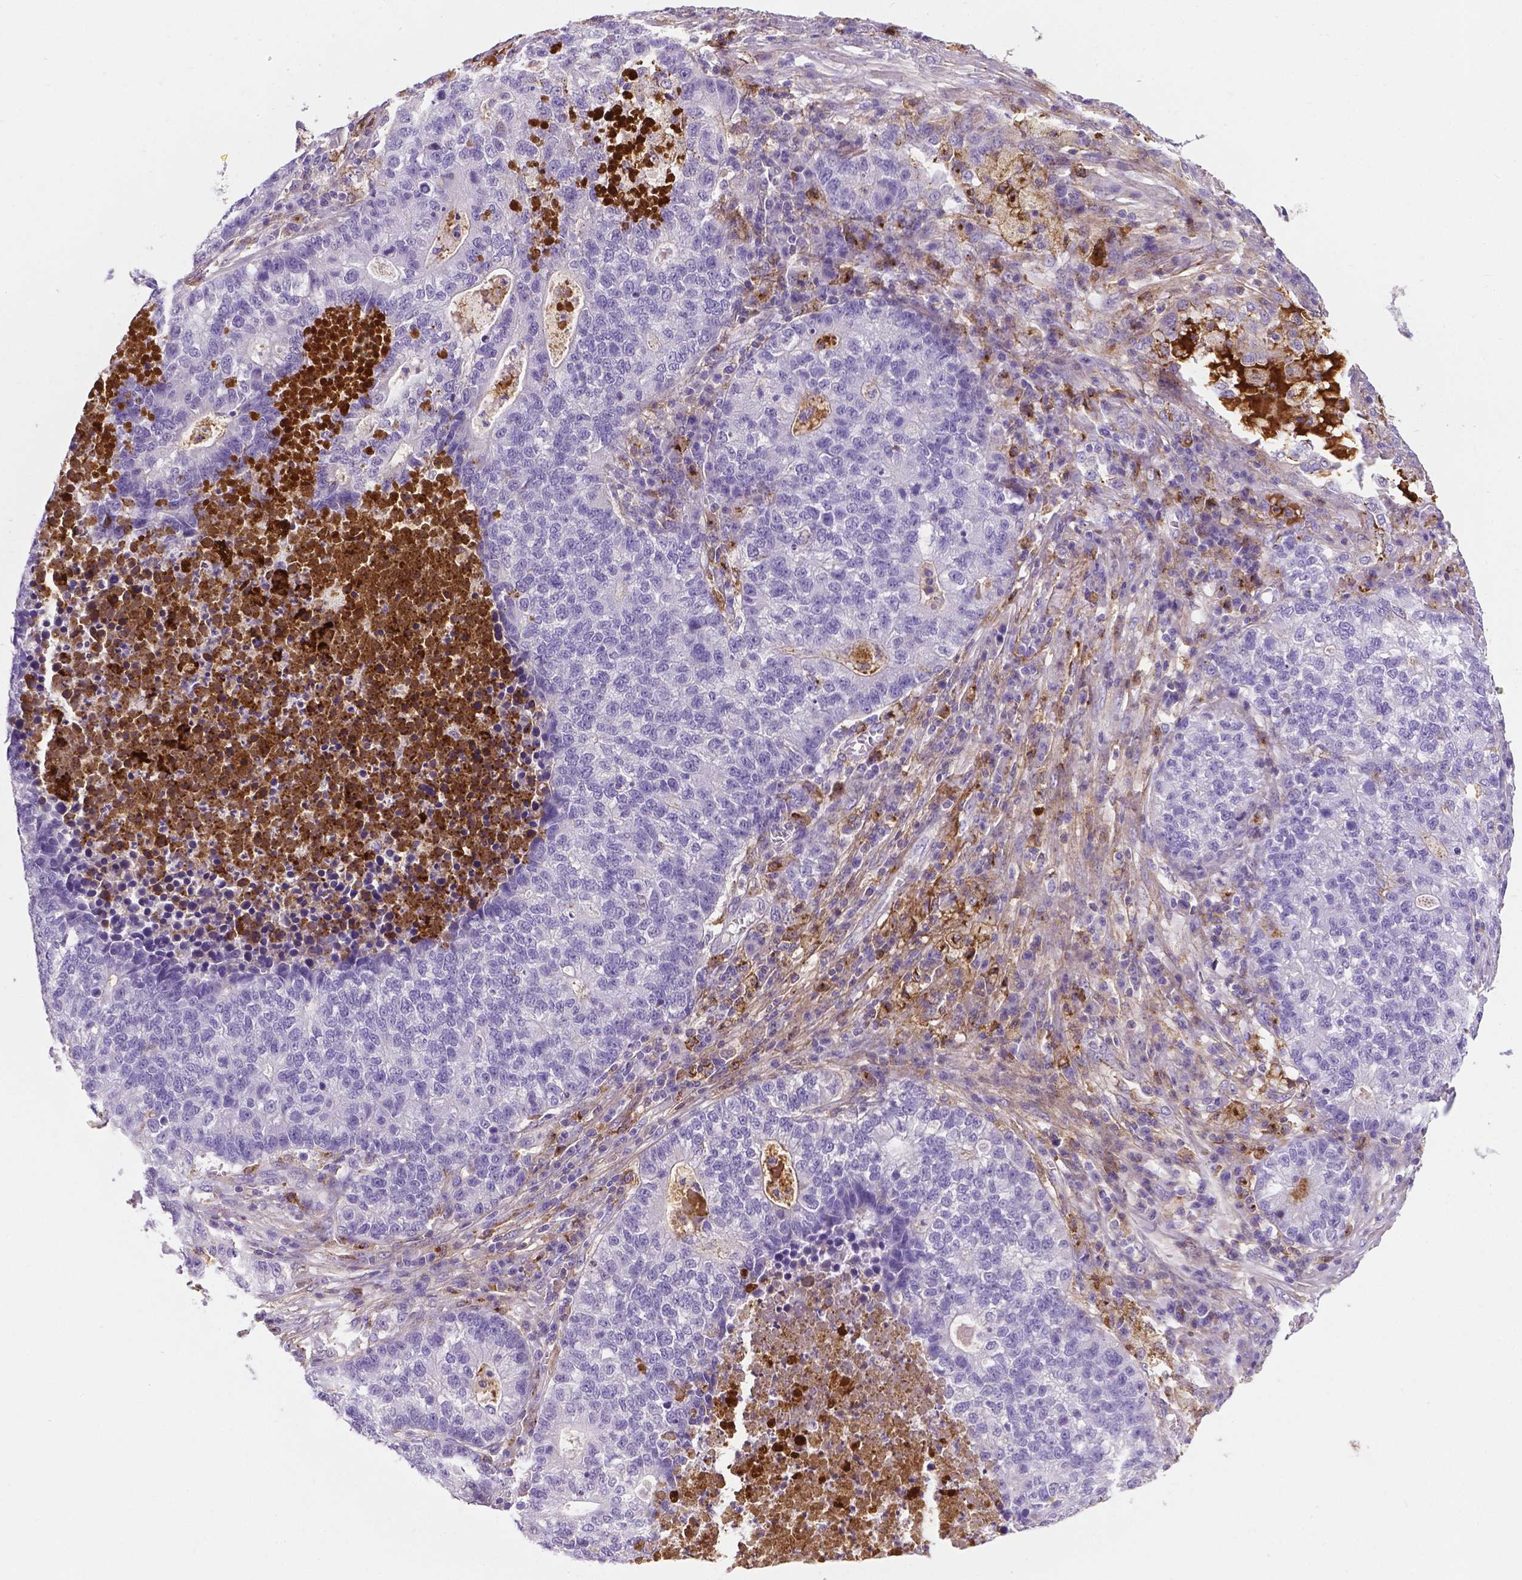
{"staining": {"intensity": "negative", "quantity": "none", "location": "none"}, "tissue": "lung cancer", "cell_type": "Tumor cells", "image_type": "cancer", "snomed": [{"axis": "morphology", "description": "Adenocarcinoma, NOS"}, {"axis": "topography", "description": "Lung"}], "caption": "This is an immunohistochemistry micrograph of lung adenocarcinoma. There is no expression in tumor cells.", "gene": "APOE", "patient": {"sex": "male", "age": 57}}